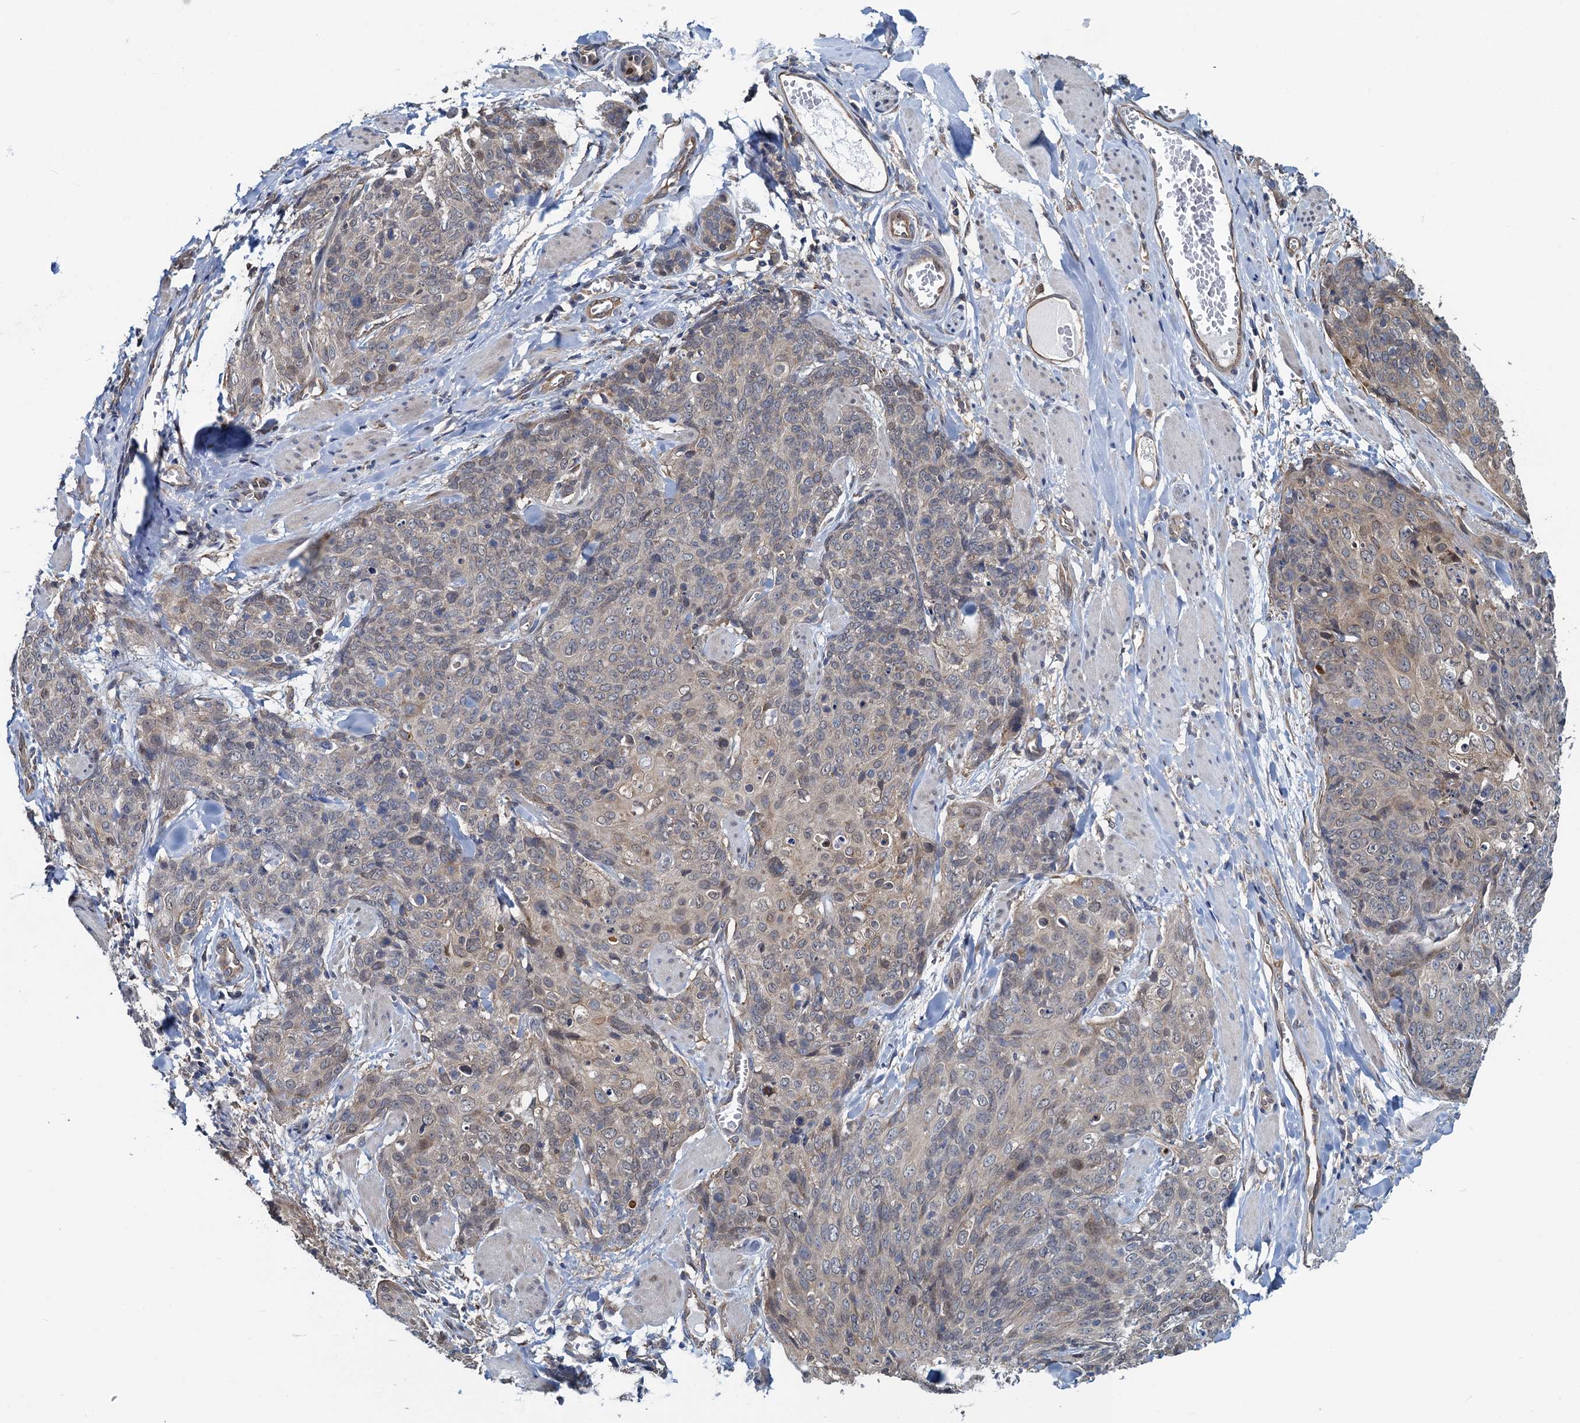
{"staining": {"intensity": "weak", "quantity": "<25%", "location": "cytoplasmic/membranous"}, "tissue": "skin cancer", "cell_type": "Tumor cells", "image_type": "cancer", "snomed": [{"axis": "morphology", "description": "Squamous cell carcinoma, NOS"}, {"axis": "topography", "description": "Skin"}, {"axis": "topography", "description": "Vulva"}], "caption": "The IHC photomicrograph has no significant expression in tumor cells of skin cancer tissue.", "gene": "RNF125", "patient": {"sex": "female", "age": 85}}